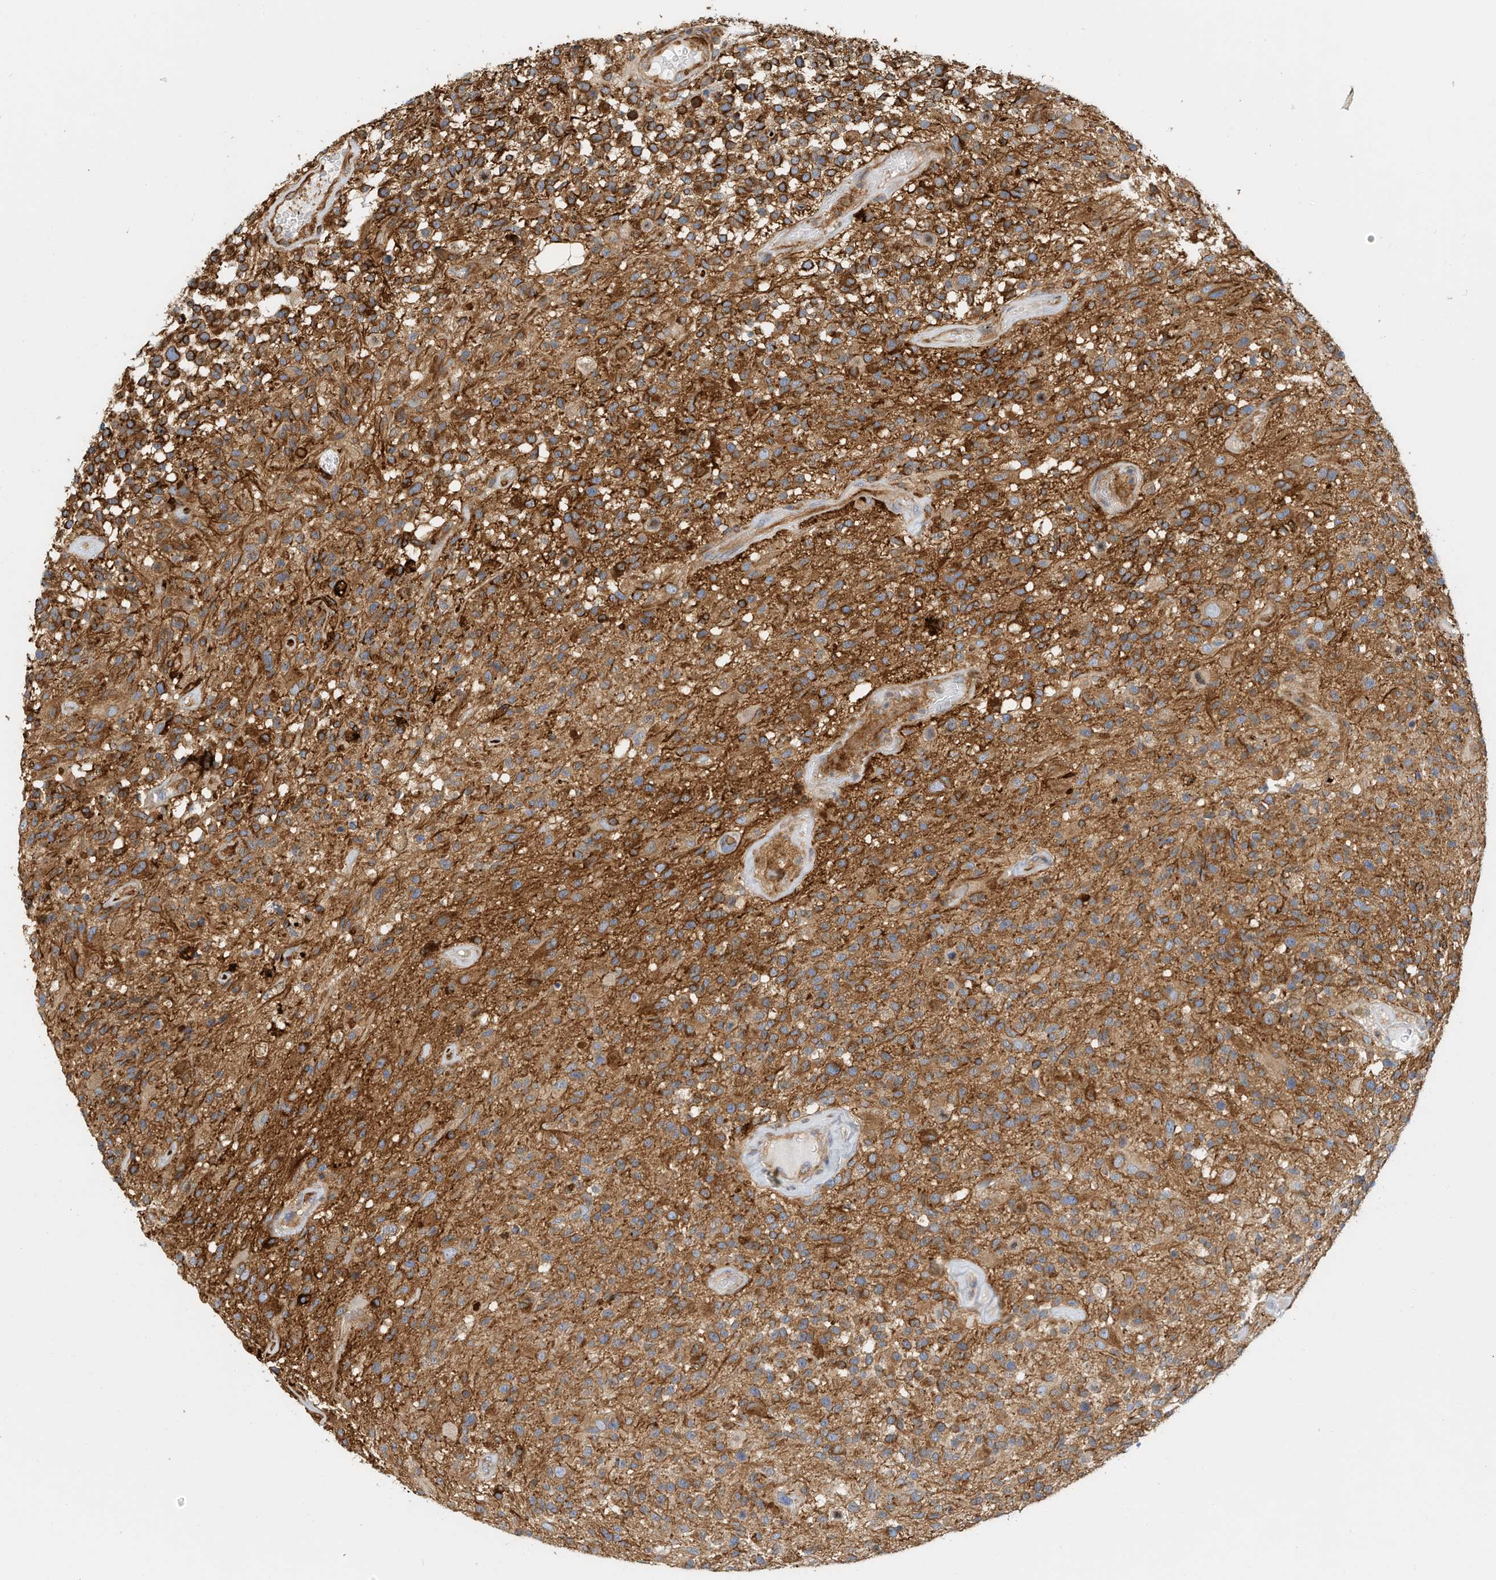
{"staining": {"intensity": "strong", "quantity": "25%-75%", "location": "cytoplasmic/membranous"}, "tissue": "glioma", "cell_type": "Tumor cells", "image_type": "cancer", "snomed": [{"axis": "morphology", "description": "Glioma, malignant, High grade"}, {"axis": "morphology", "description": "Glioblastoma, NOS"}, {"axis": "topography", "description": "Brain"}], "caption": "Protein expression analysis of glioma demonstrates strong cytoplasmic/membranous positivity in approximately 25%-75% of tumor cells.", "gene": "MICAL1", "patient": {"sex": "male", "age": 60}}